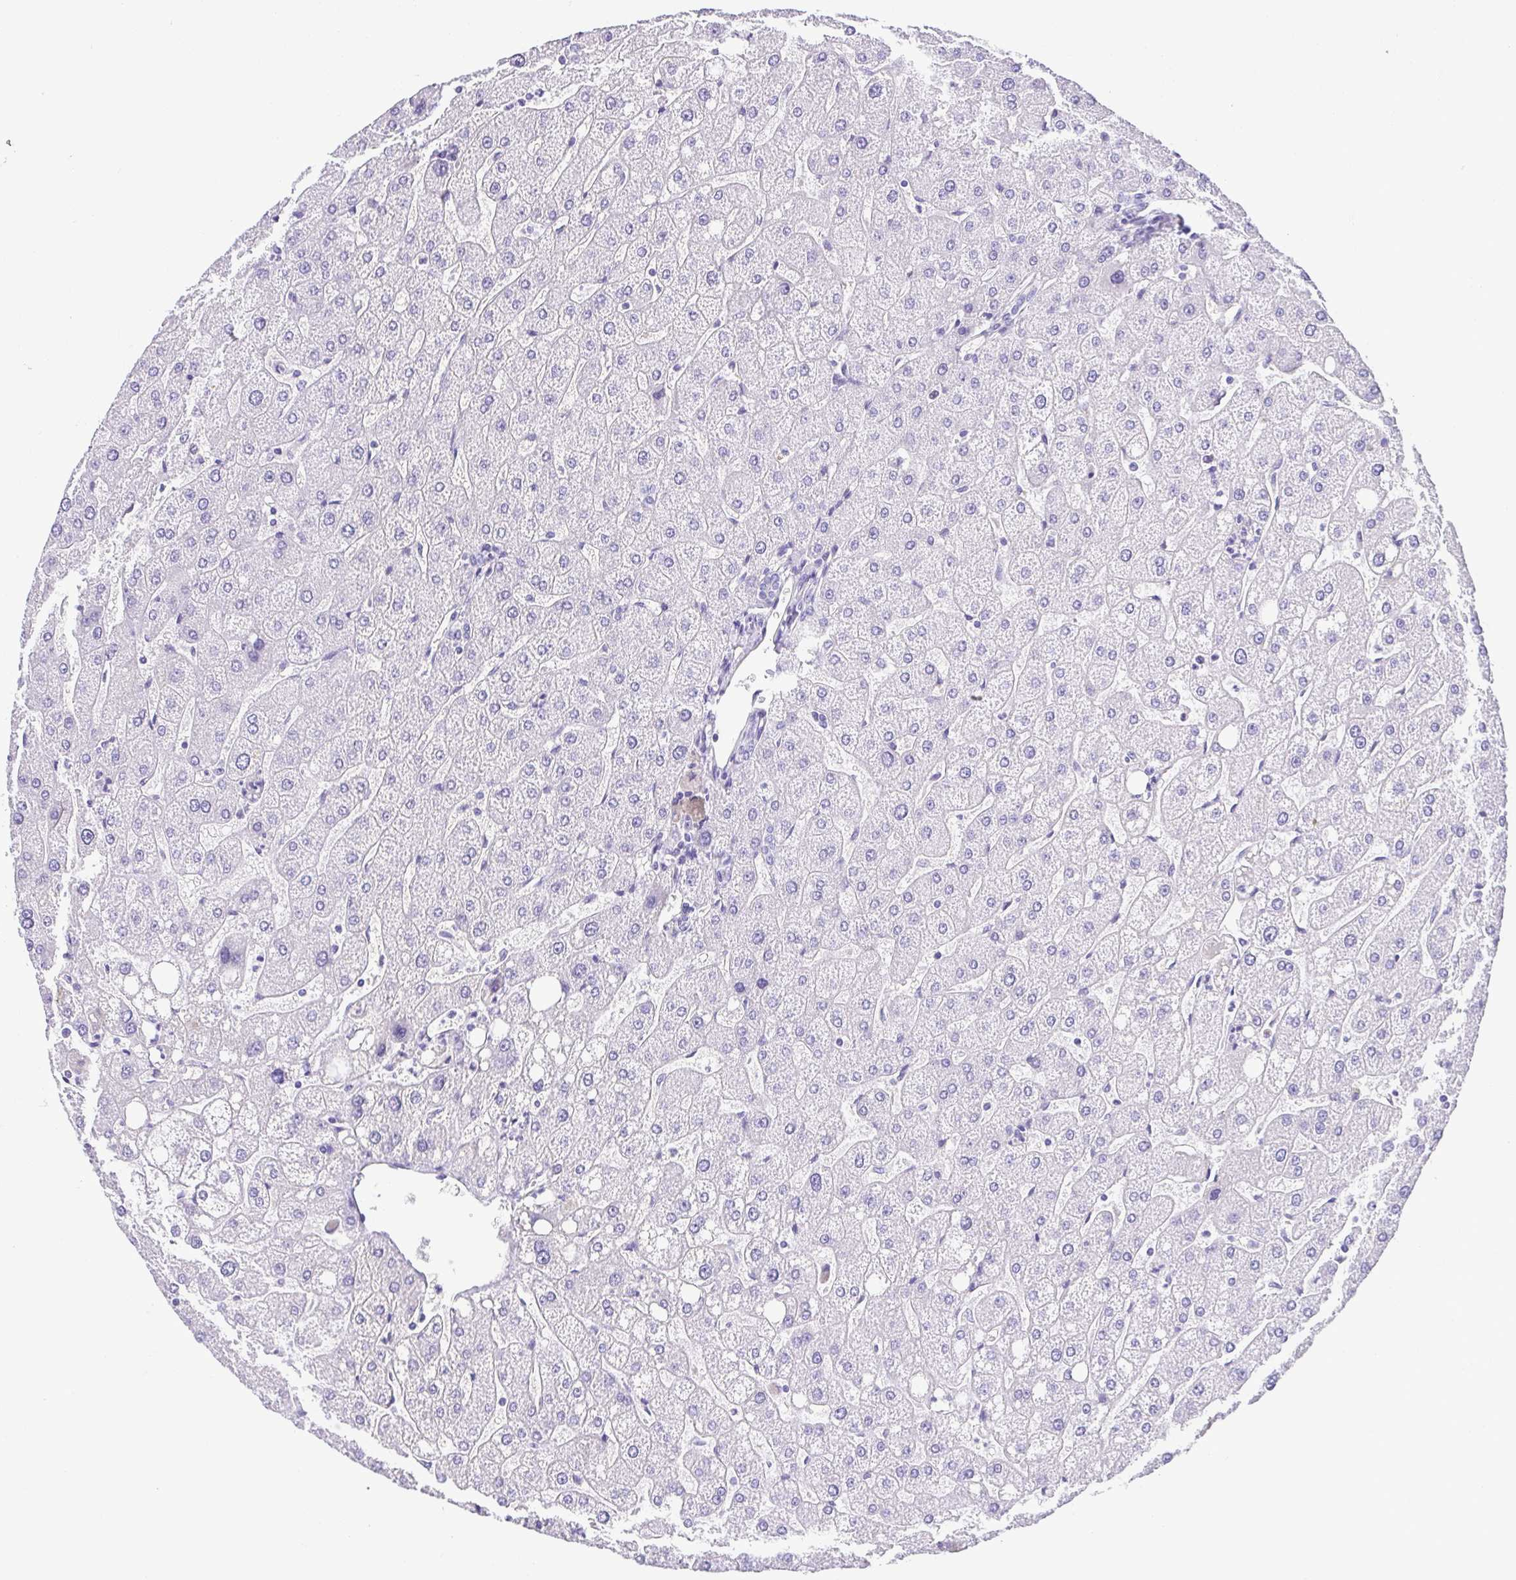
{"staining": {"intensity": "negative", "quantity": "none", "location": "none"}, "tissue": "liver", "cell_type": "Cholangiocytes", "image_type": "normal", "snomed": [{"axis": "morphology", "description": "Normal tissue, NOS"}, {"axis": "topography", "description": "Liver"}], "caption": "Immunohistochemistry (IHC) photomicrograph of unremarkable liver: liver stained with DAB (3,3'-diaminobenzidine) exhibits no significant protein expression in cholangiocytes.", "gene": "CDSN", "patient": {"sex": "male", "age": 67}}